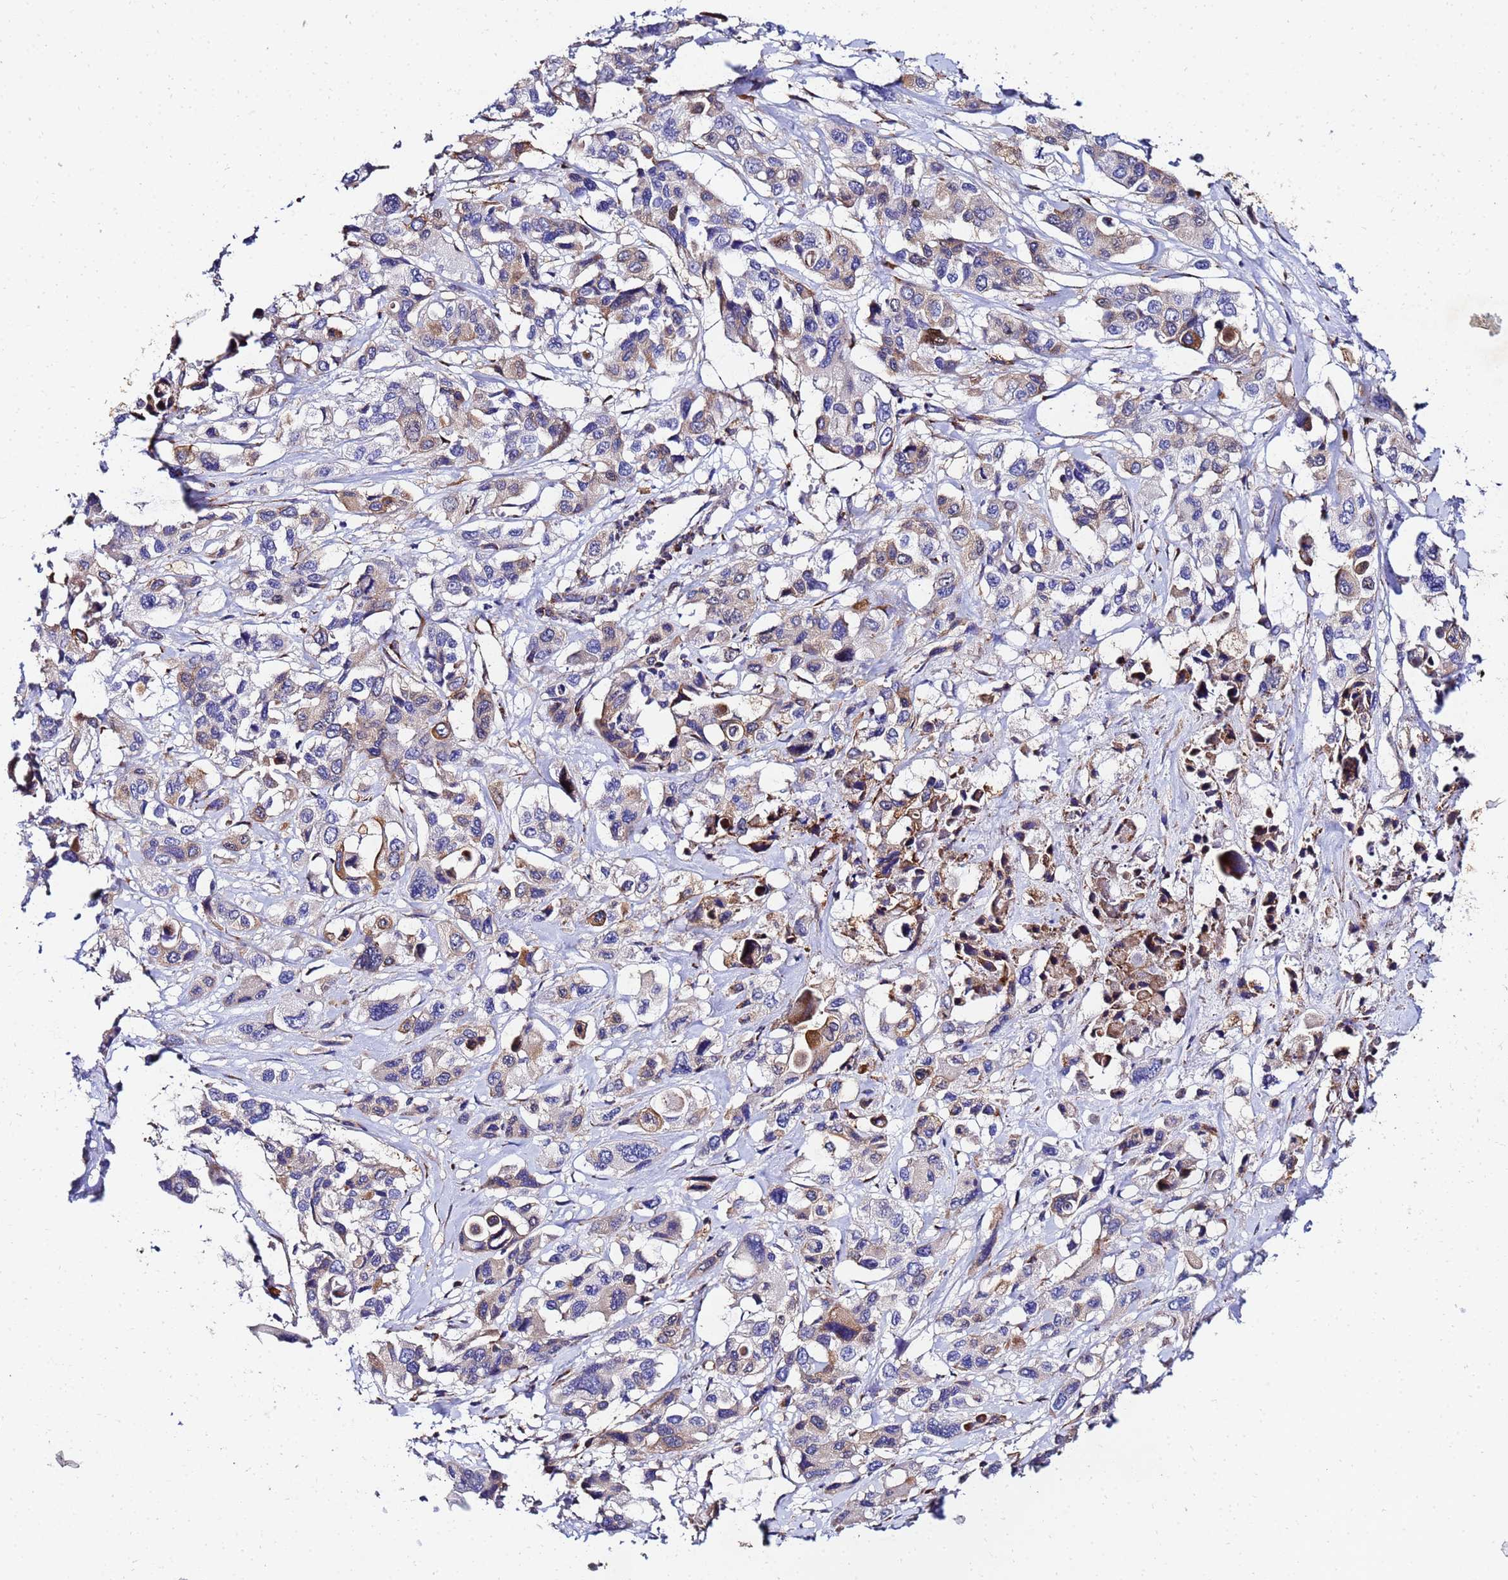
{"staining": {"intensity": "moderate", "quantity": "<25%", "location": "cytoplasmic/membranous"}, "tissue": "pancreatic cancer", "cell_type": "Tumor cells", "image_type": "cancer", "snomed": [{"axis": "morphology", "description": "Adenocarcinoma, NOS"}, {"axis": "topography", "description": "Pancreas"}], "caption": "Moderate cytoplasmic/membranous staining is appreciated in about <25% of tumor cells in pancreatic cancer (adenocarcinoma). The staining was performed using DAB to visualize the protein expression in brown, while the nuclei were stained in blue with hematoxylin (Magnification: 20x).", "gene": "POM121", "patient": {"sex": "male", "age": 92}}